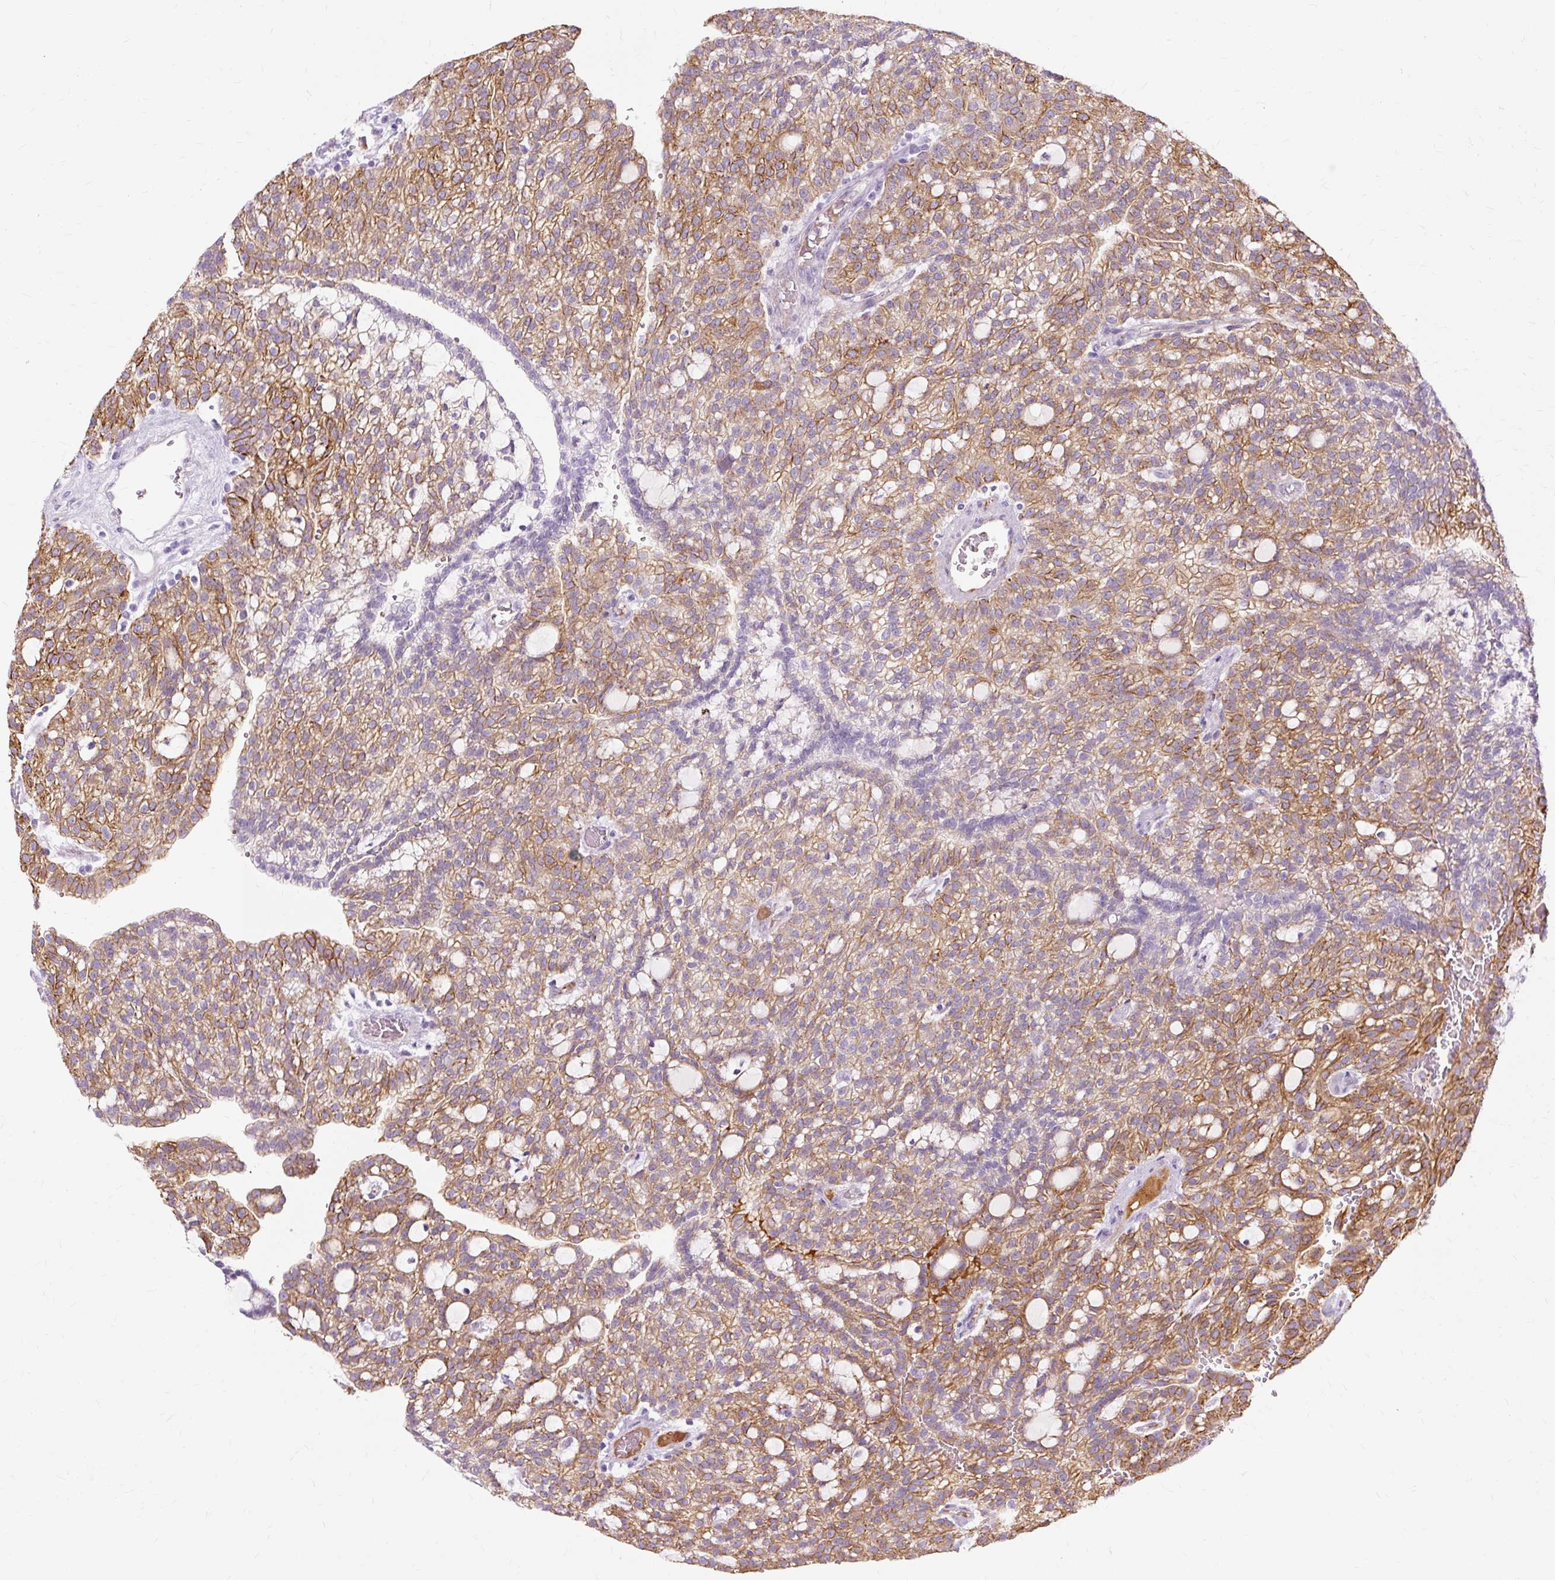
{"staining": {"intensity": "moderate", "quantity": ">75%", "location": "cytoplasmic/membranous"}, "tissue": "renal cancer", "cell_type": "Tumor cells", "image_type": "cancer", "snomed": [{"axis": "morphology", "description": "Adenocarcinoma, NOS"}, {"axis": "topography", "description": "Kidney"}], "caption": "The immunohistochemical stain highlights moderate cytoplasmic/membranous positivity in tumor cells of renal cancer tissue.", "gene": "DCTN4", "patient": {"sex": "male", "age": 63}}